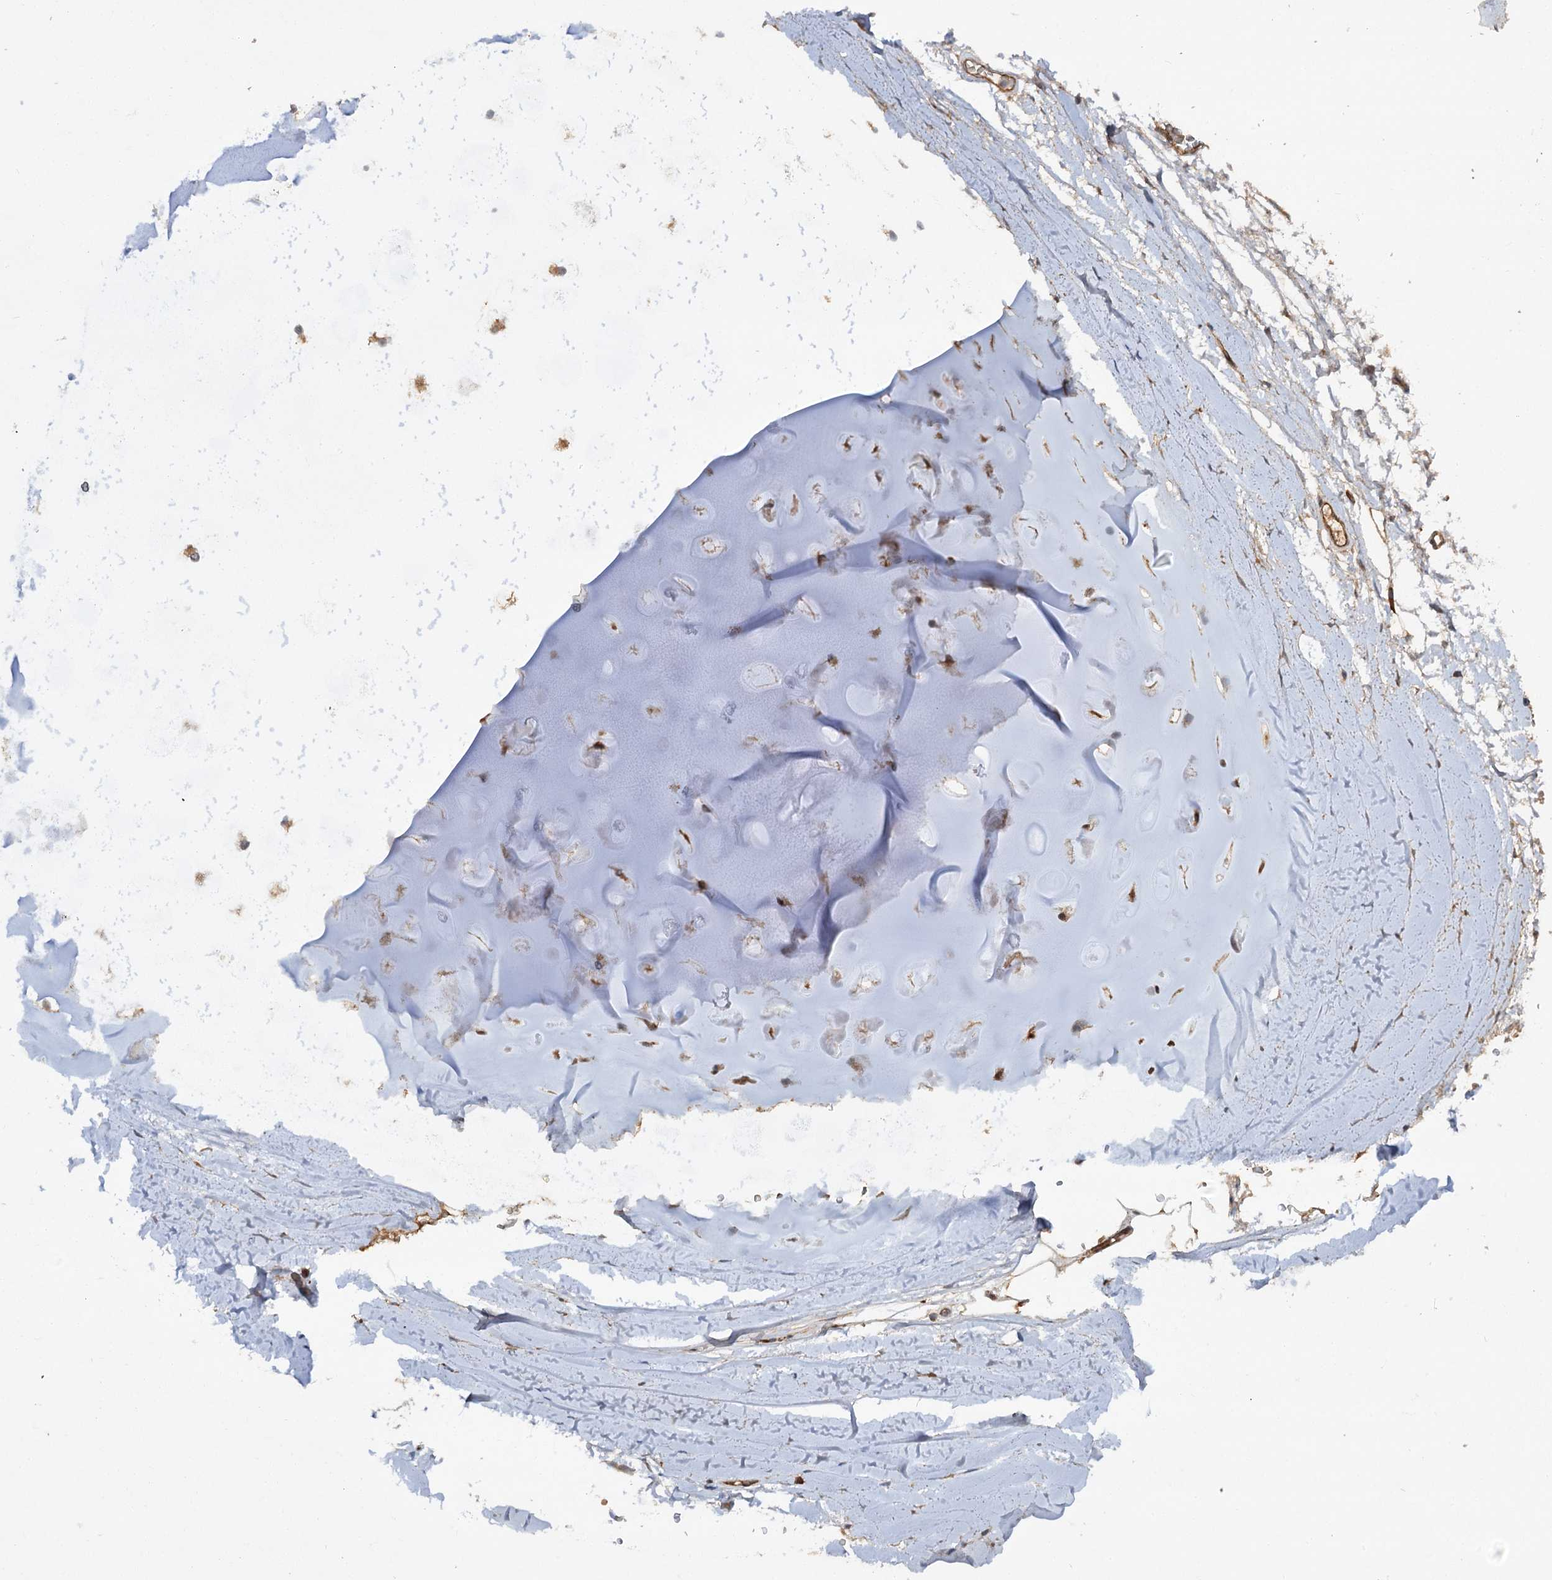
{"staining": {"intensity": "moderate", "quantity": "<25%", "location": "cytoplasmic/membranous"}, "tissue": "adipose tissue", "cell_type": "Adipocytes", "image_type": "normal", "snomed": [{"axis": "morphology", "description": "Normal tissue, NOS"}, {"axis": "topography", "description": "Lymph node"}, {"axis": "topography", "description": "Bronchus"}], "caption": "A photomicrograph of adipose tissue stained for a protein reveals moderate cytoplasmic/membranous brown staining in adipocytes.", "gene": "ADGRG4", "patient": {"sex": "male", "age": 63}}